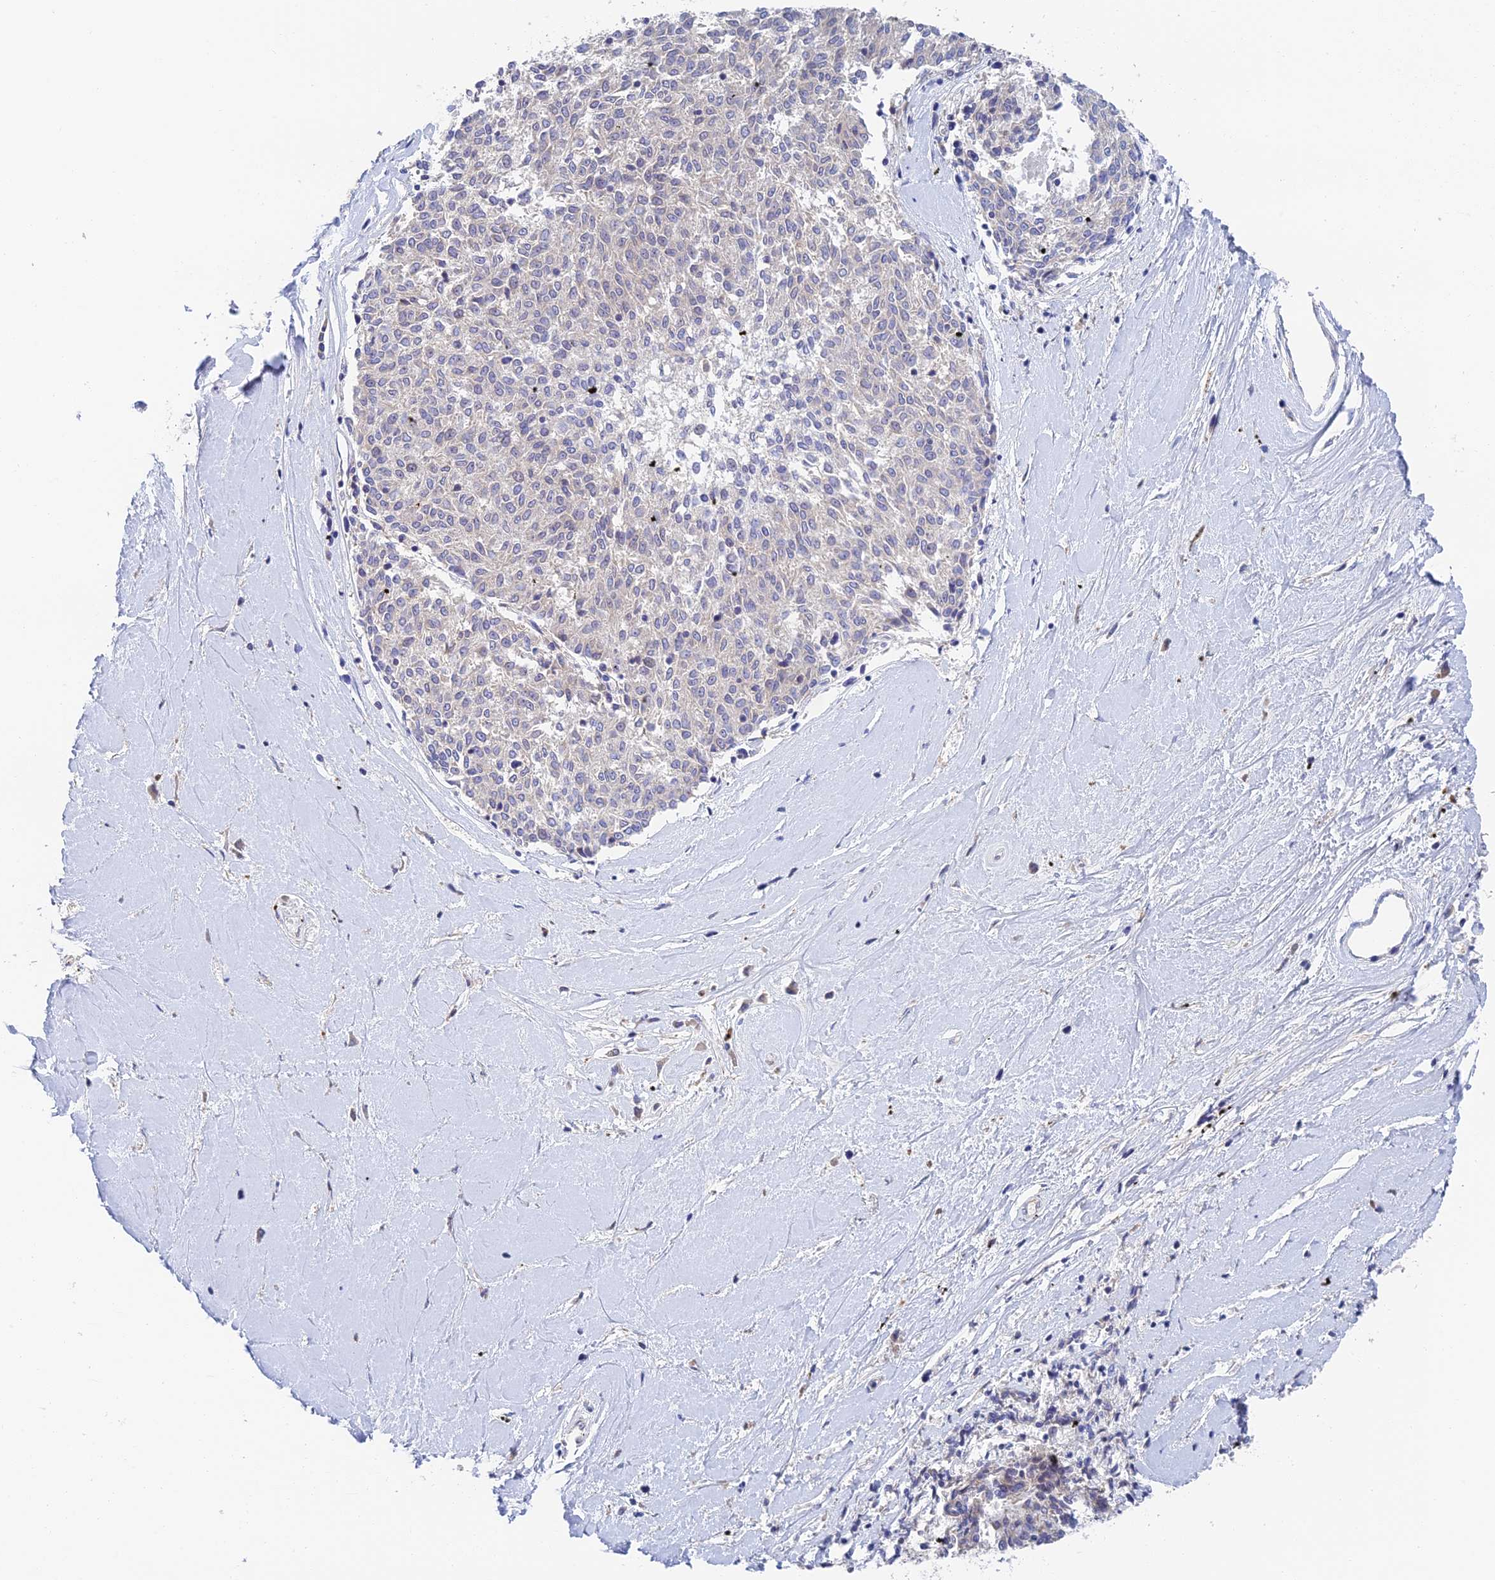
{"staining": {"intensity": "negative", "quantity": "none", "location": "none"}, "tissue": "melanoma", "cell_type": "Tumor cells", "image_type": "cancer", "snomed": [{"axis": "morphology", "description": "Malignant melanoma, NOS"}, {"axis": "topography", "description": "Skin"}], "caption": "A photomicrograph of human melanoma is negative for staining in tumor cells.", "gene": "RPGRIP1L", "patient": {"sex": "female", "age": 72}}